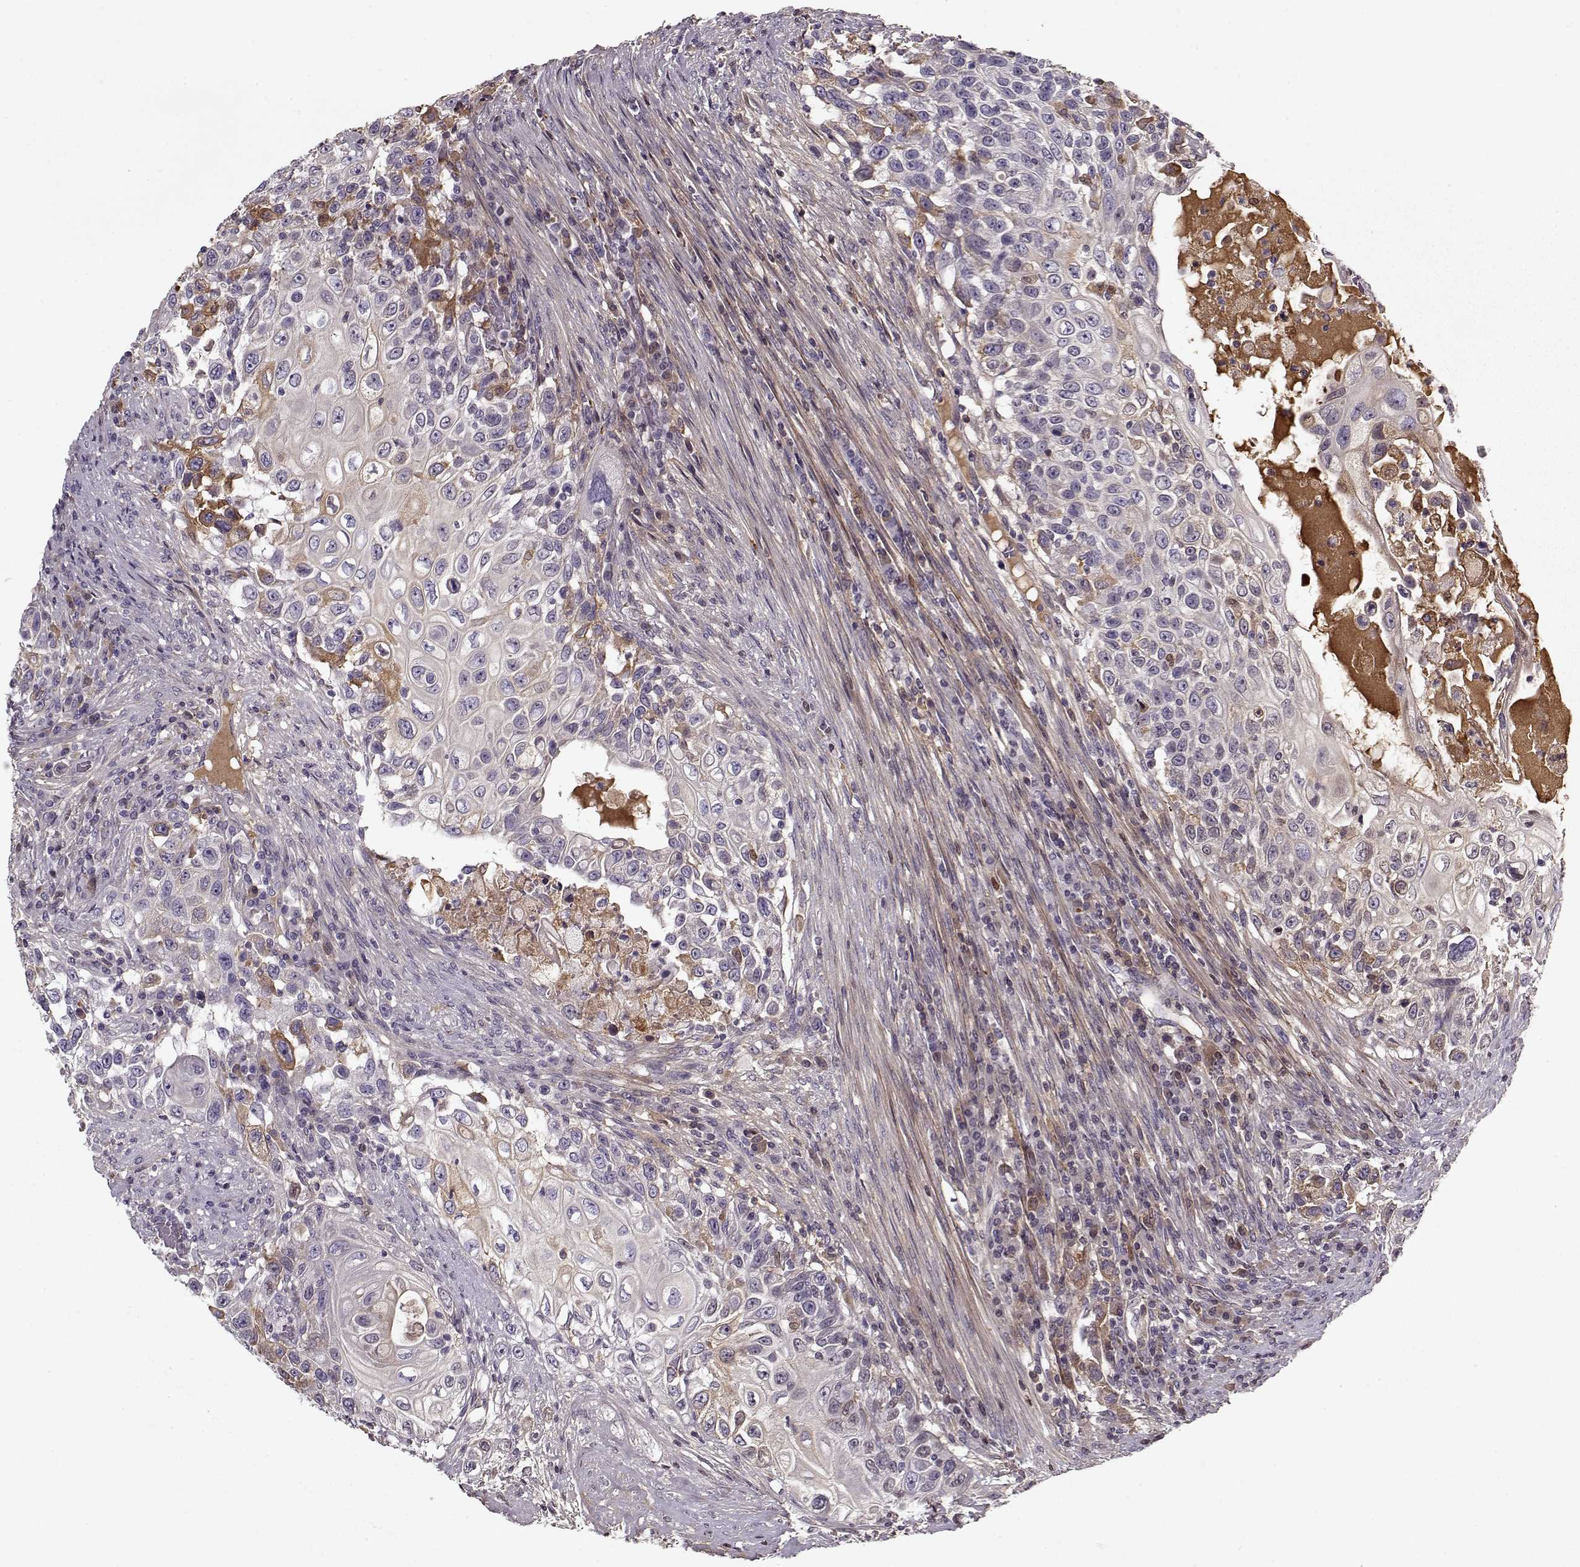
{"staining": {"intensity": "weak", "quantity": "<25%", "location": "cytoplasmic/membranous"}, "tissue": "urothelial cancer", "cell_type": "Tumor cells", "image_type": "cancer", "snomed": [{"axis": "morphology", "description": "Urothelial carcinoma, High grade"}, {"axis": "topography", "description": "Urinary bladder"}], "caption": "The histopathology image exhibits no significant positivity in tumor cells of urothelial cancer.", "gene": "LUM", "patient": {"sex": "female", "age": 56}}